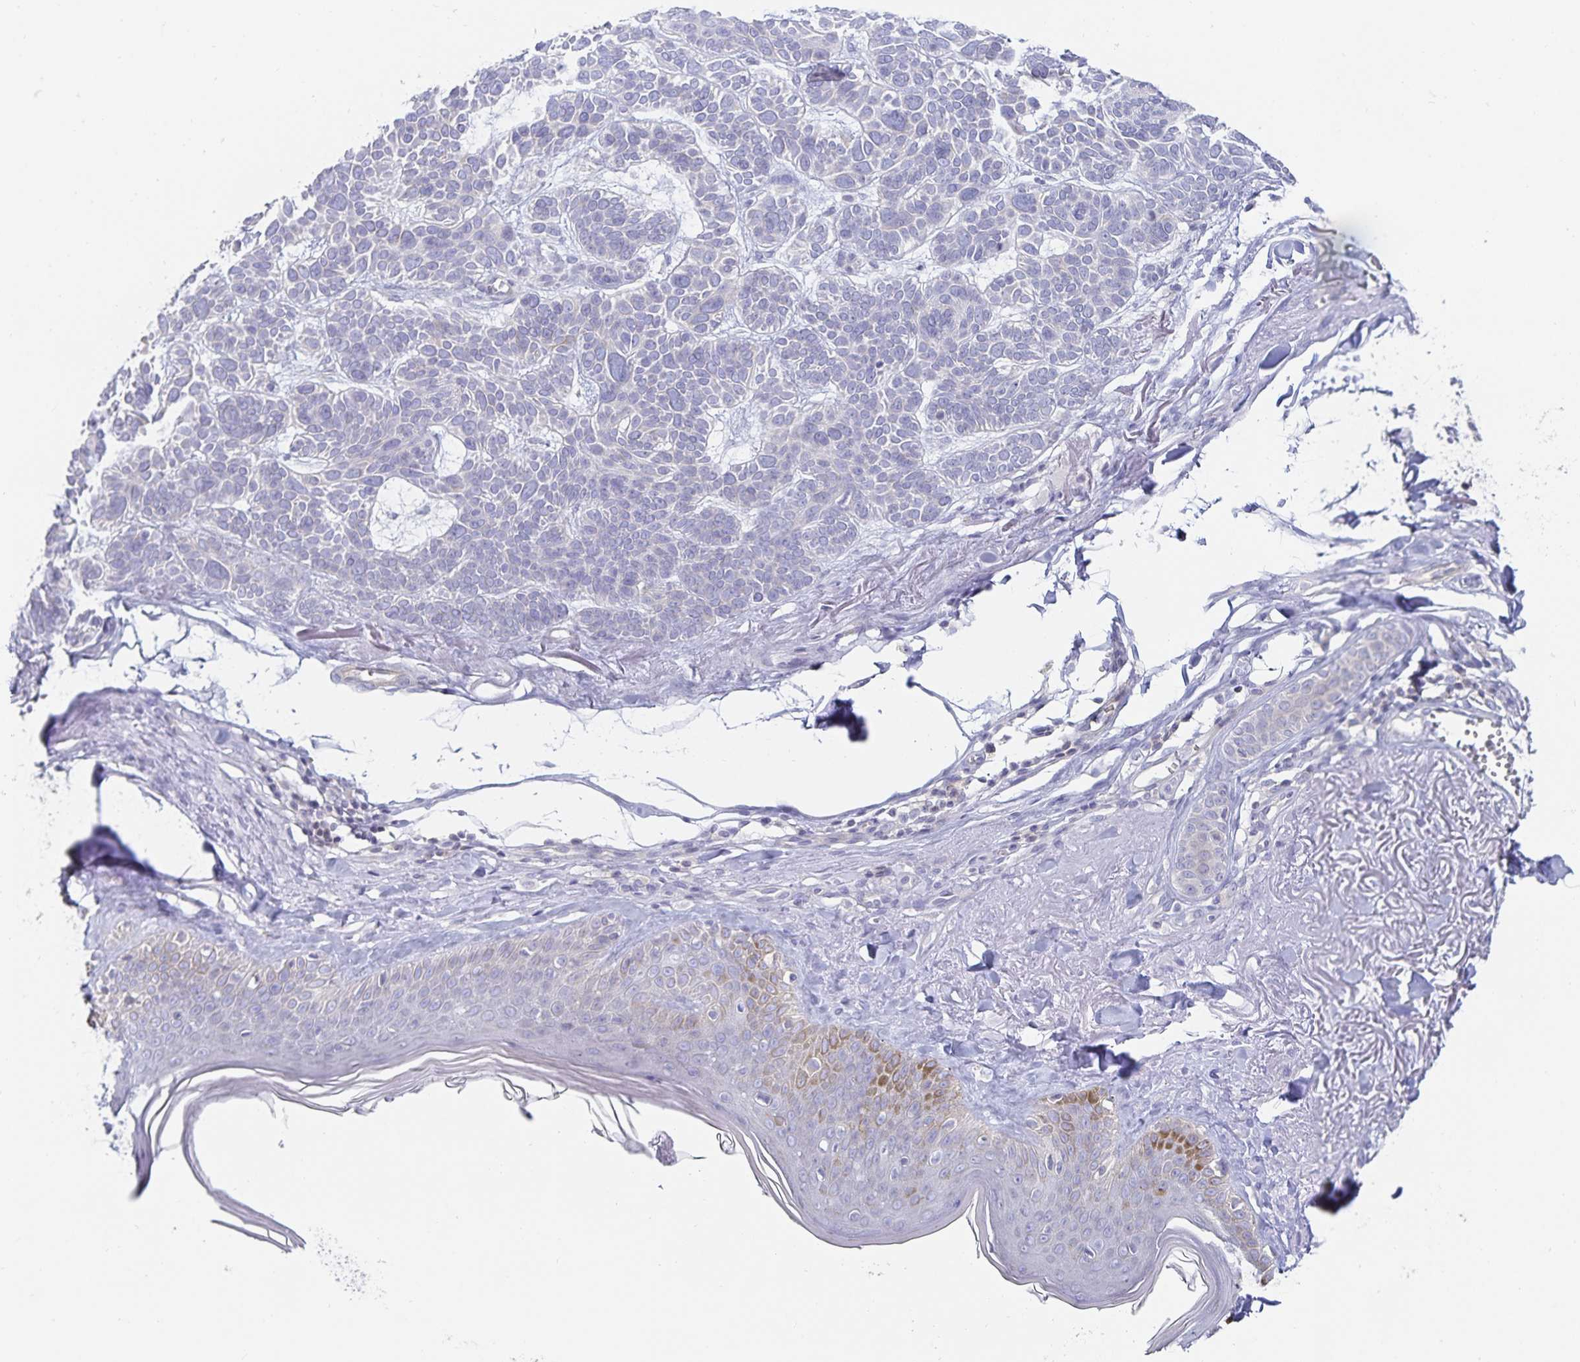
{"staining": {"intensity": "negative", "quantity": "none", "location": "none"}, "tissue": "skin cancer", "cell_type": "Tumor cells", "image_type": "cancer", "snomed": [{"axis": "morphology", "description": "Basal cell carcinoma"}, {"axis": "morphology", "description": "BCC, low aggressive"}, {"axis": "topography", "description": "Skin"}, {"axis": "topography", "description": "Skin of face"}], "caption": "IHC photomicrograph of skin cancer stained for a protein (brown), which demonstrates no expression in tumor cells. Brightfield microscopy of immunohistochemistry stained with DAB (brown) and hematoxylin (blue), captured at high magnification.", "gene": "SFTPA1", "patient": {"sex": "male", "age": 73}}